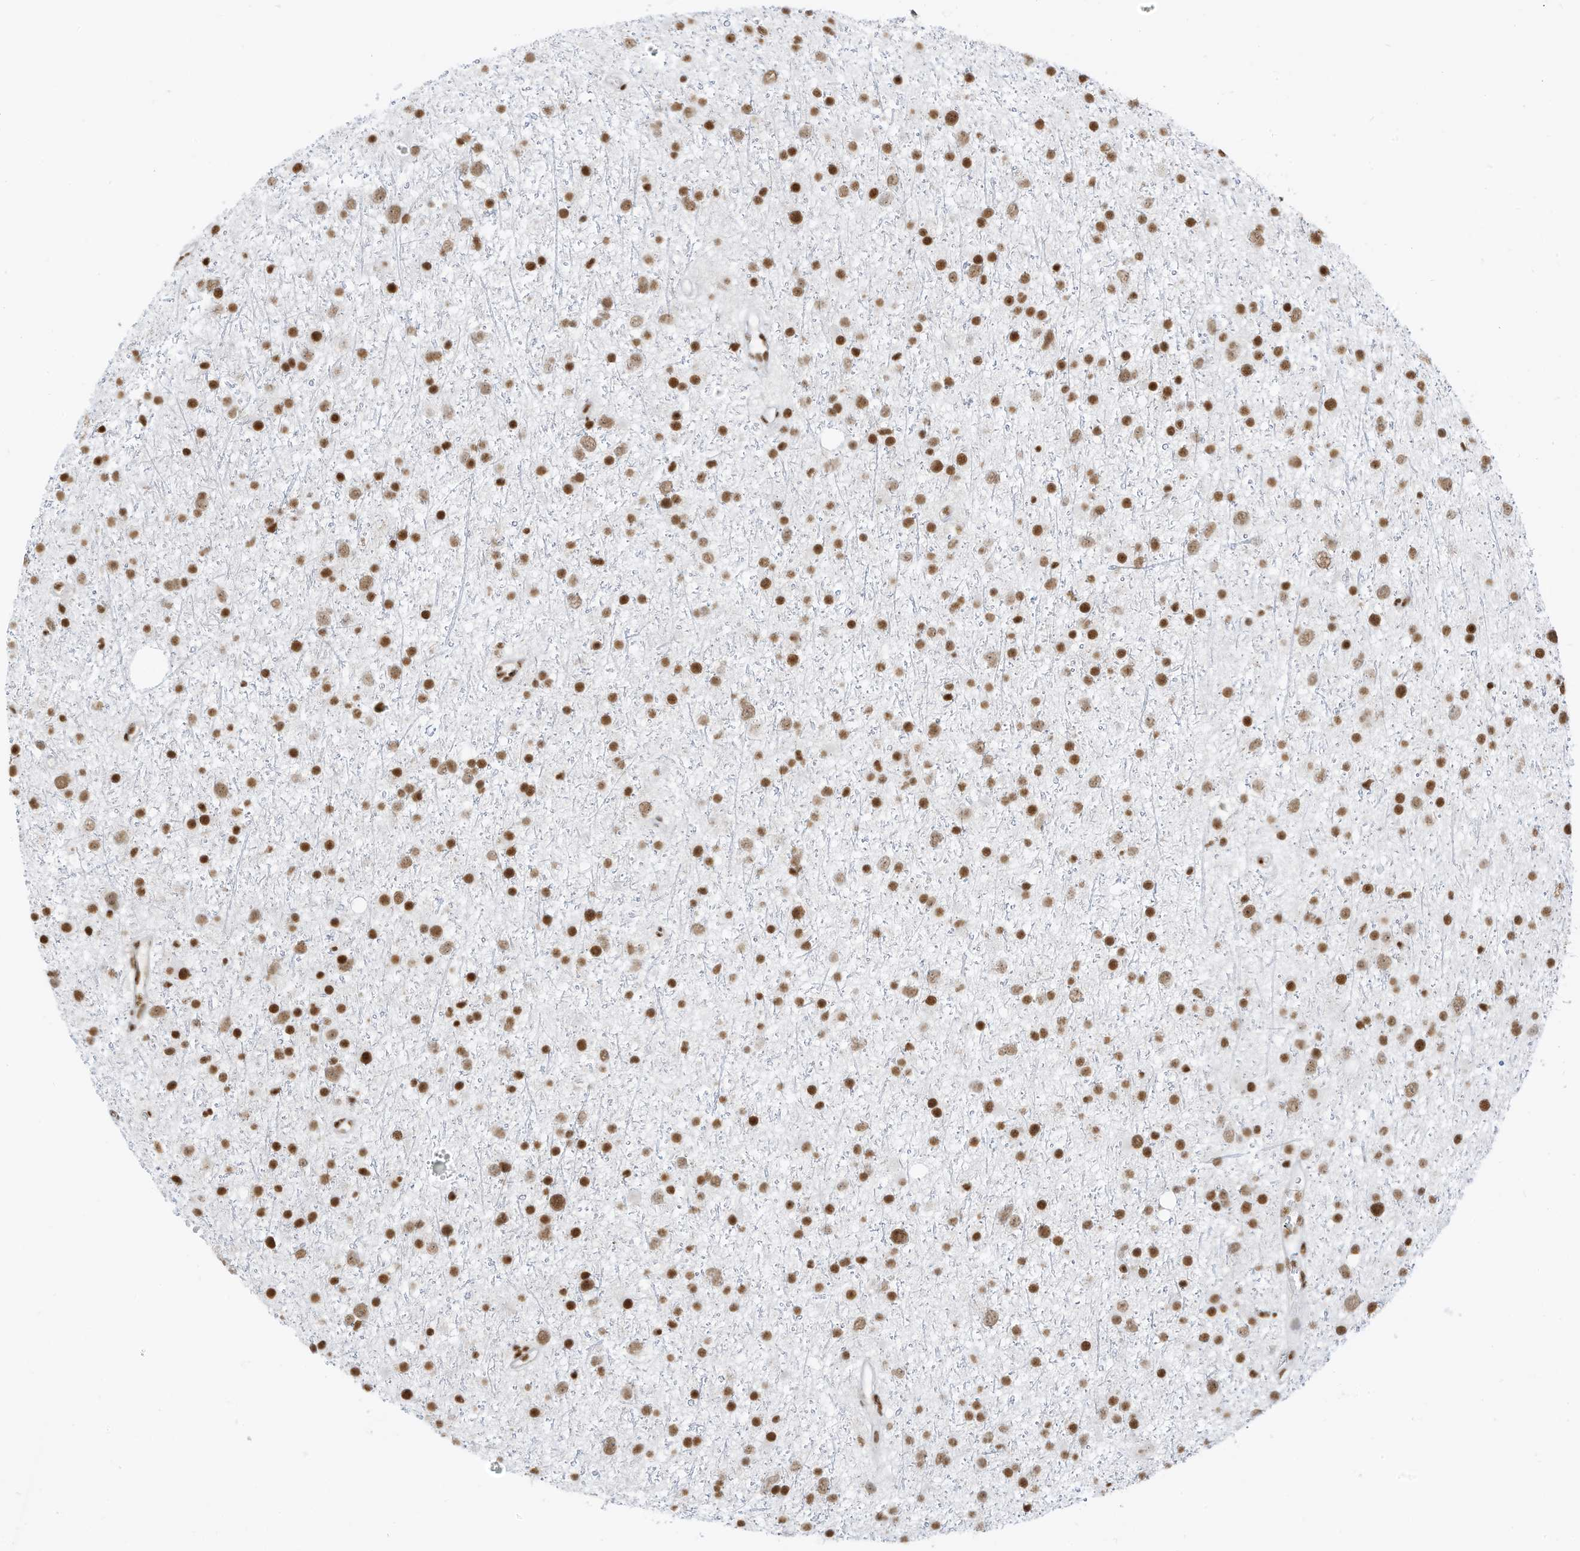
{"staining": {"intensity": "moderate", "quantity": ">75%", "location": "nuclear"}, "tissue": "glioma", "cell_type": "Tumor cells", "image_type": "cancer", "snomed": [{"axis": "morphology", "description": "Glioma, malignant, Low grade"}, {"axis": "topography", "description": "Cerebral cortex"}], "caption": "This histopathology image exhibits immunohistochemistry (IHC) staining of human low-grade glioma (malignant), with medium moderate nuclear expression in approximately >75% of tumor cells.", "gene": "SMARCA2", "patient": {"sex": "female", "age": 39}}